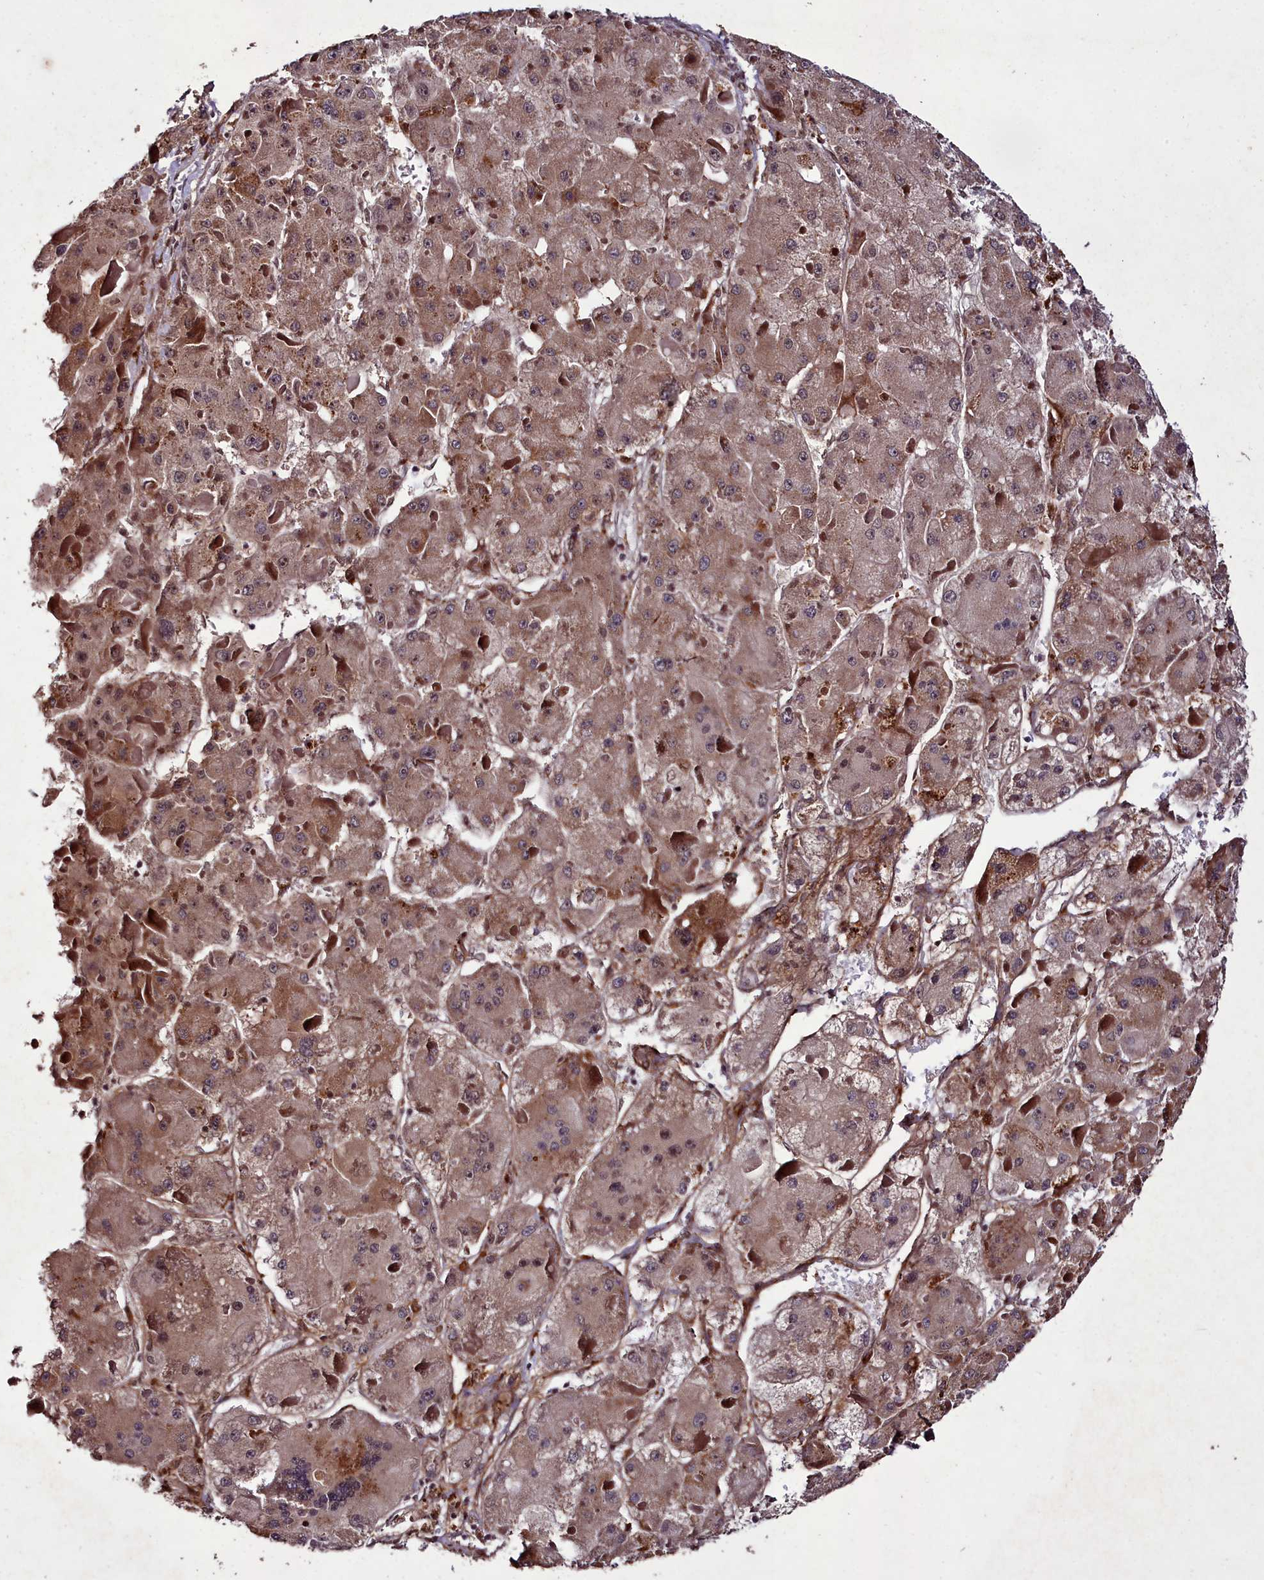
{"staining": {"intensity": "moderate", "quantity": ">75%", "location": "cytoplasmic/membranous,nuclear"}, "tissue": "liver cancer", "cell_type": "Tumor cells", "image_type": "cancer", "snomed": [{"axis": "morphology", "description": "Carcinoma, Hepatocellular, NOS"}, {"axis": "topography", "description": "Liver"}], "caption": "Immunohistochemistry (DAB) staining of human liver cancer reveals moderate cytoplasmic/membranous and nuclear protein positivity in about >75% of tumor cells.", "gene": "CXXC1", "patient": {"sex": "female", "age": 73}}